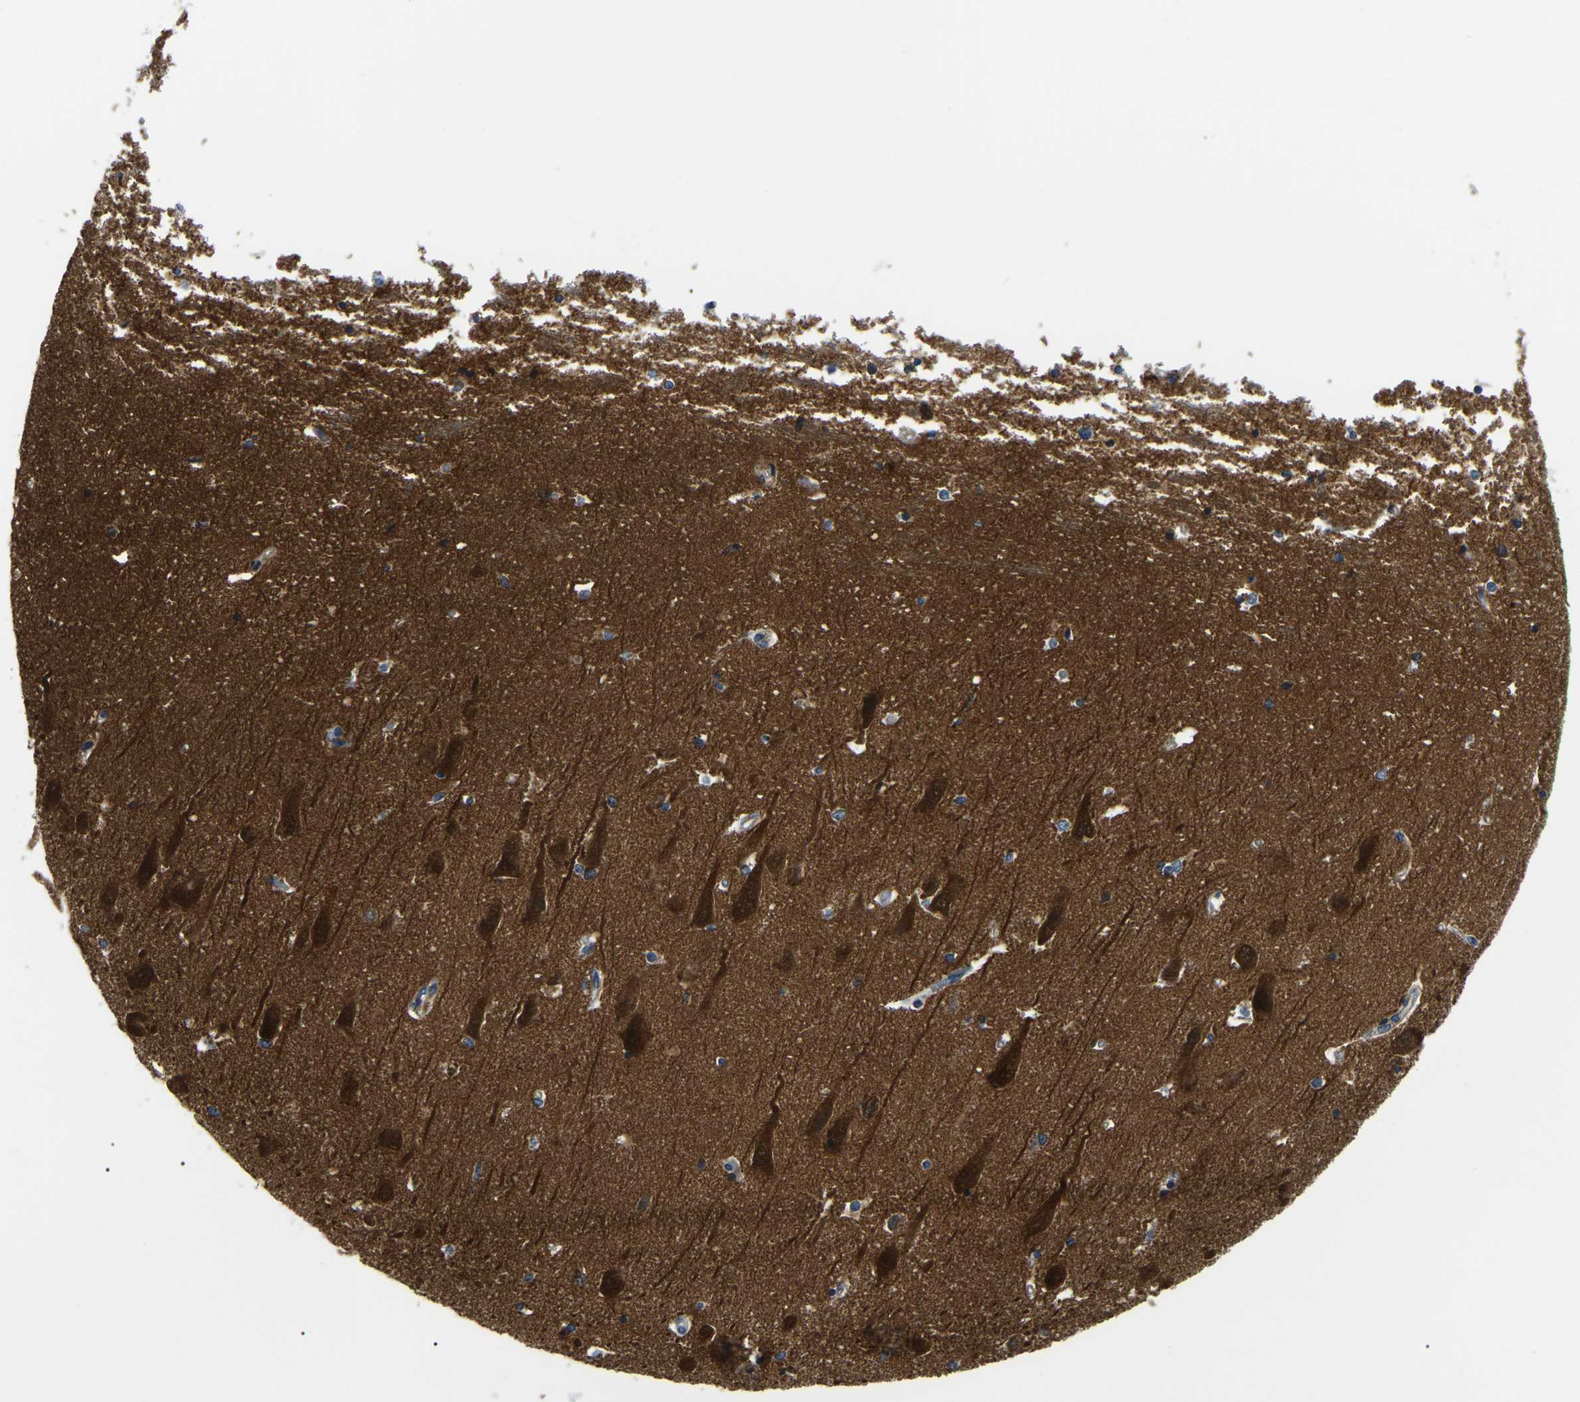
{"staining": {"intensity": "moderate", "quantity": "25%-75%", "location": "cytoplasmic/membranous"}, "tissue": "hippocampus", "cell_type": "Glial cells", "image_type": "normal", "snomed": [{"axis": "morphology", "description": "Normal tissue, NOS"}, {"axis": "topography", "description": "Hippocampus"}], "caption": "Hippocampus stained with immunohistochemistry displays moderate cytoplasmic/membranous expression in about 25%-75% of glial cells.", "gene": "PPM1E", "patient": {"sex": "male", "age": 45}}